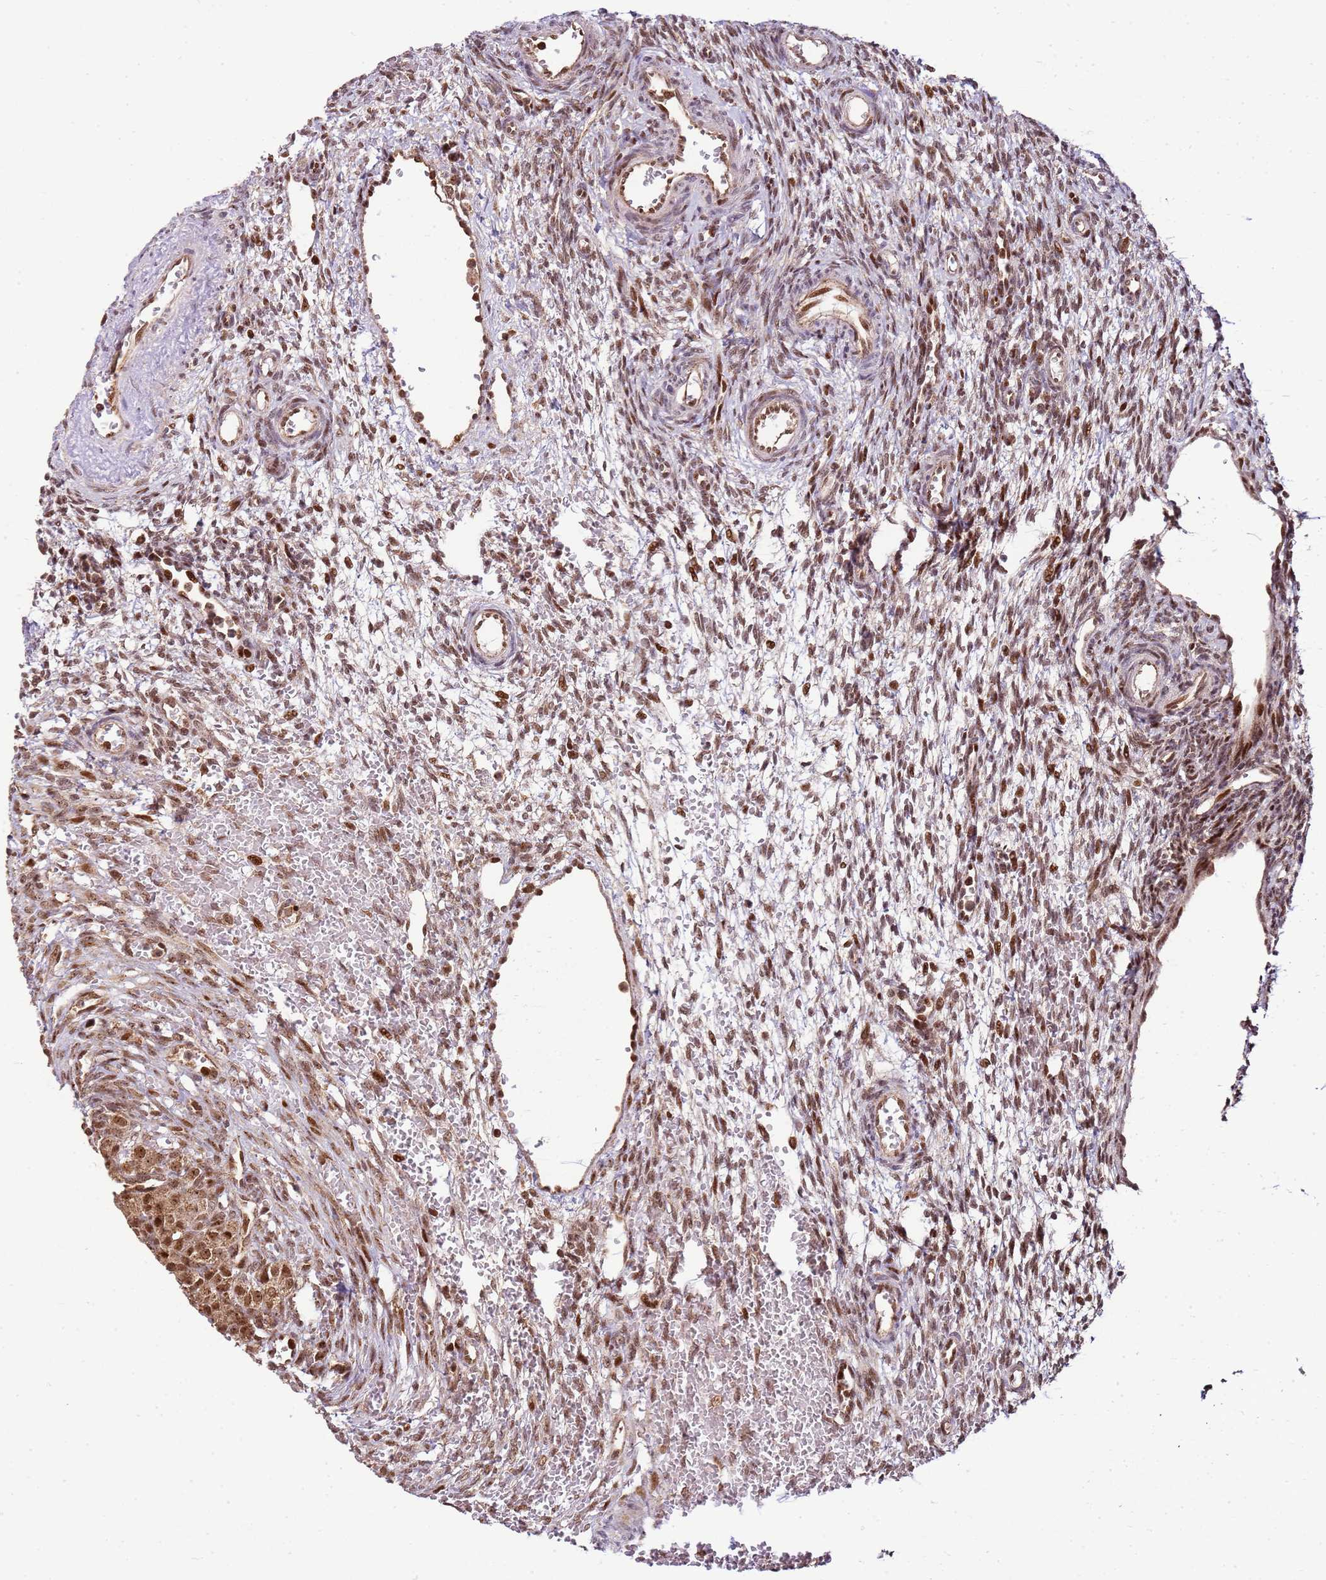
{"staining": {"intensity": "moderate", "quantity": ">75%", "location": "nuclear"}, "tissue": "ovary", "cell_type": "Ovarian stroma cells", "image_type": "normal", "snomed": [{"axis": "morphology", "description": "Normal tissue, NOS"}, {"axis": "topography", "description": "Ovary"}], "caption": "Unremarkable ovary was stained to show a protein in brown. There is medium levels of moderate nuclear staining in about >75% of ovarian stroma cells. (DAB IHC, brown staining for protein, blue staining for nuclei).", "gene": "PEX14", "patient": {"sex": "female", "age": 39}}